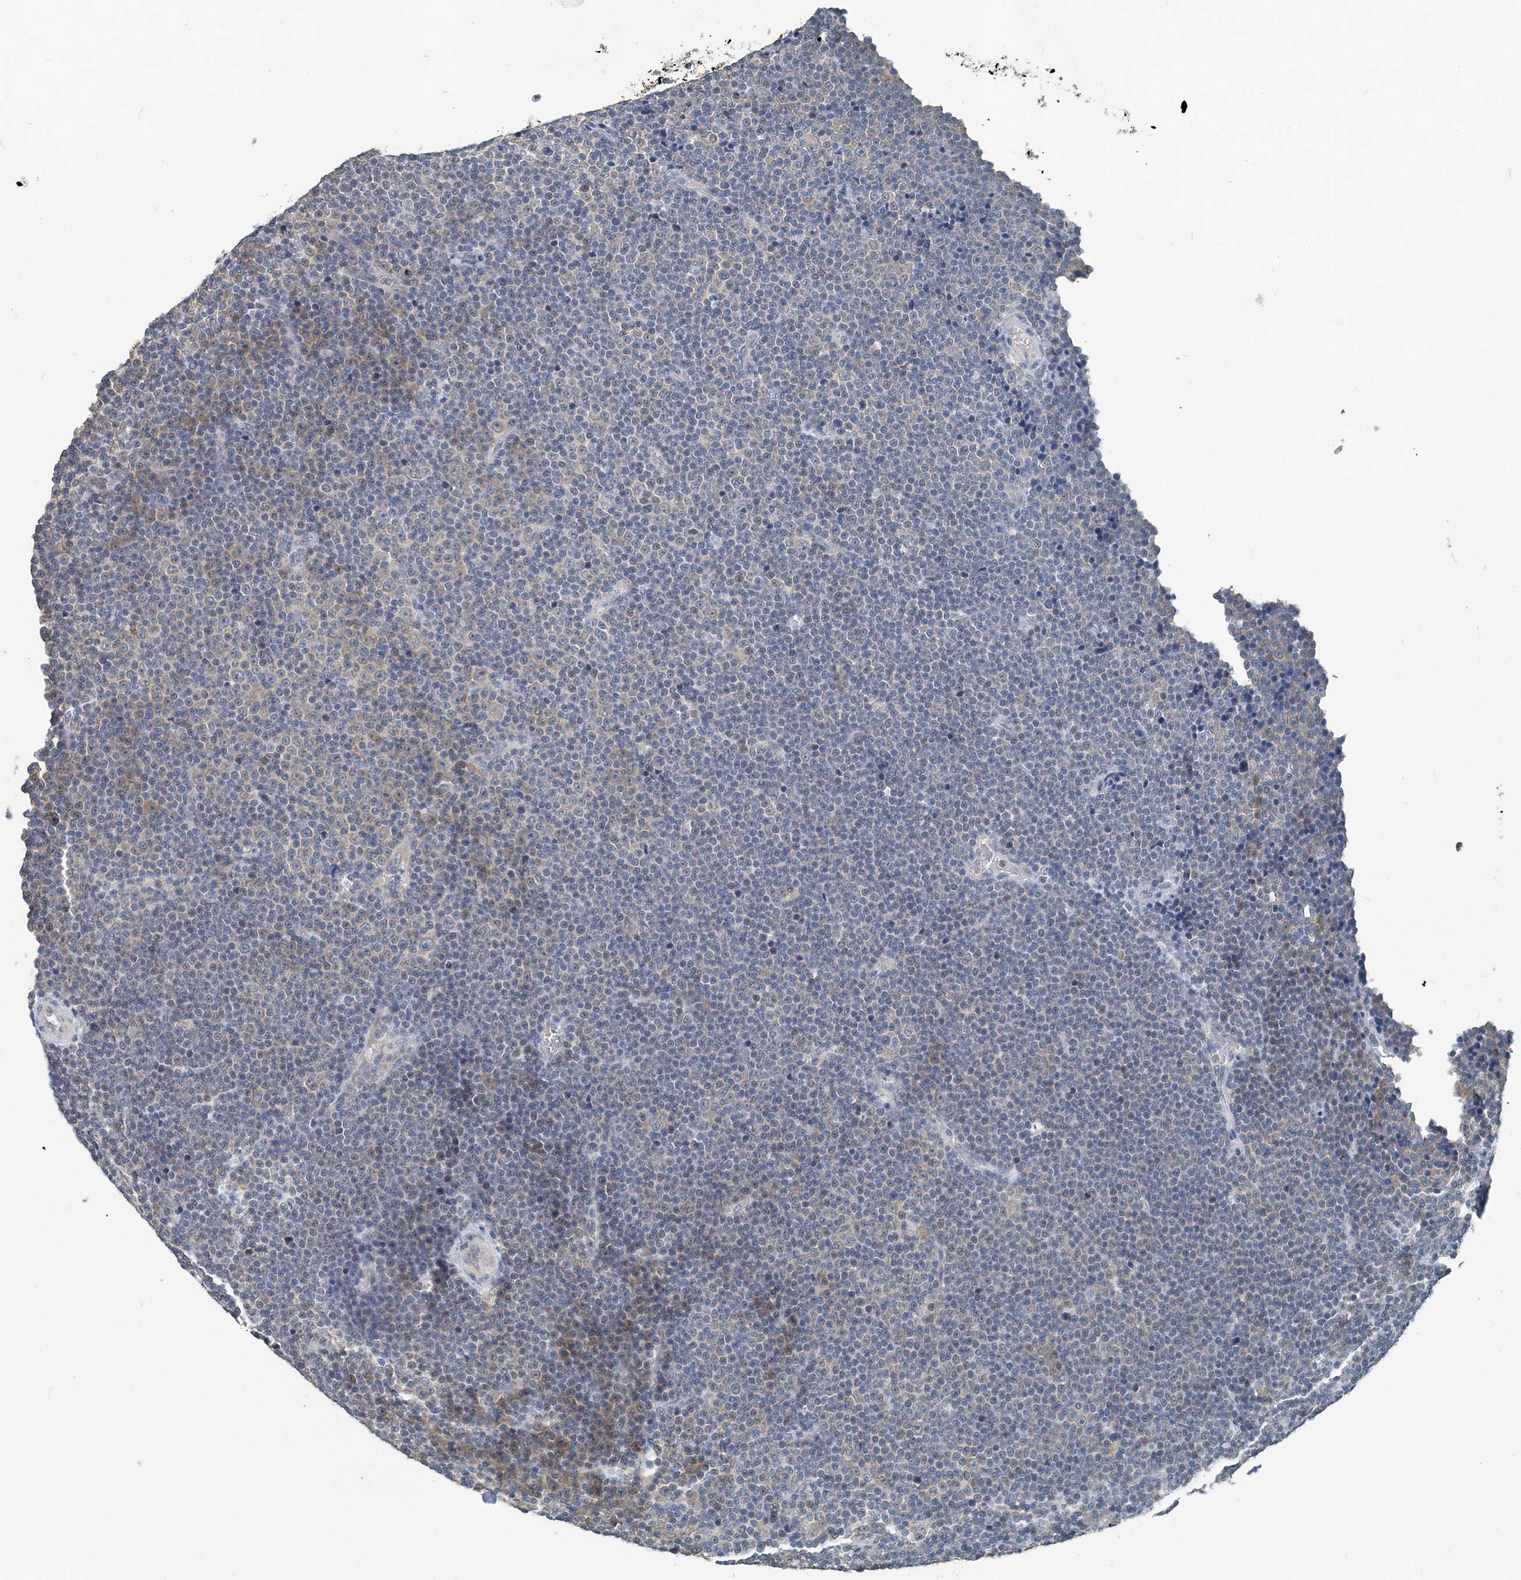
{"staining": {"intensity": "negative", "quantity": "none", "location": "none"}, "tissue": "lymphoma", "cell_type": "Tumor cells", "image_type": "cancer", "snomed": [{"axis": "morphology", "description": "Malignant lymphoma, non-Hodgkin's type, Low grade"}, {"axis": "topography", "description": "Lymph node"}], "caption": "Immunohistochemistry (IHC) photomicrograph of lymphoma stained for a protein (brown), which exhibits no positivity in tumor cells. The staining was performed using DAB to visualize the protein expression in brown, while the nuclei were stained in blue with hematoxylin (Magnification: 20x).", "gene": "EEF1A2", "patient": {"sex": "female", "age": 67}}